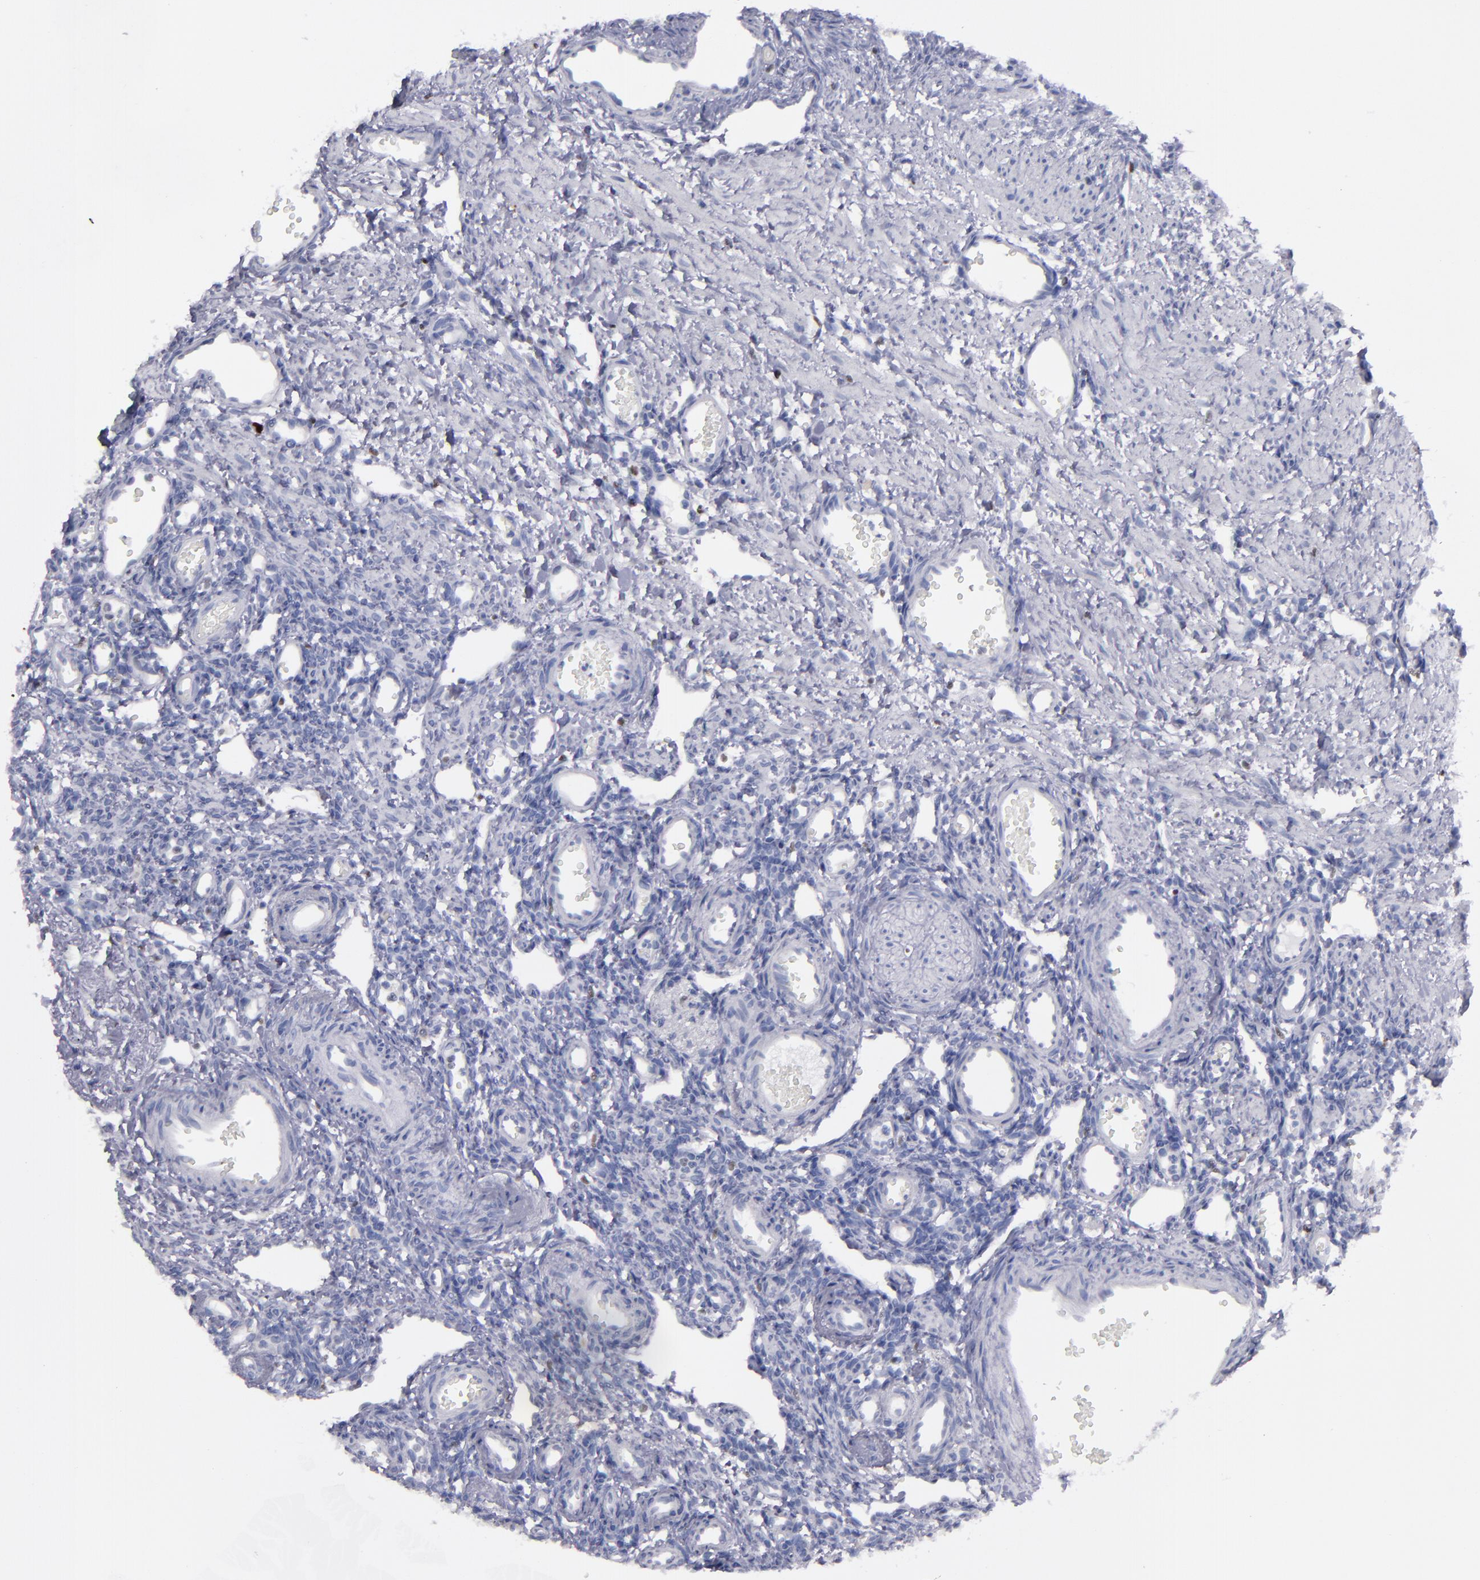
{"staining": {"intensity": "negative", "quantity": "none", "location": "none"}, "tissue": "ovary", "cell_type": "Ovarian stroma cells", "image_type": "normal", "snomed": [{"axis": "morphology", "description": "Normal tissue, NOS"}, {"axis": "topography", "description": "Ovary"}], "caption": "Immunohistochemical staining of normal ovary exhibits no significant expression in ovarian stroma cells.", "gene": "IRF8", "patient": {"sex": "female", "age": 33}}